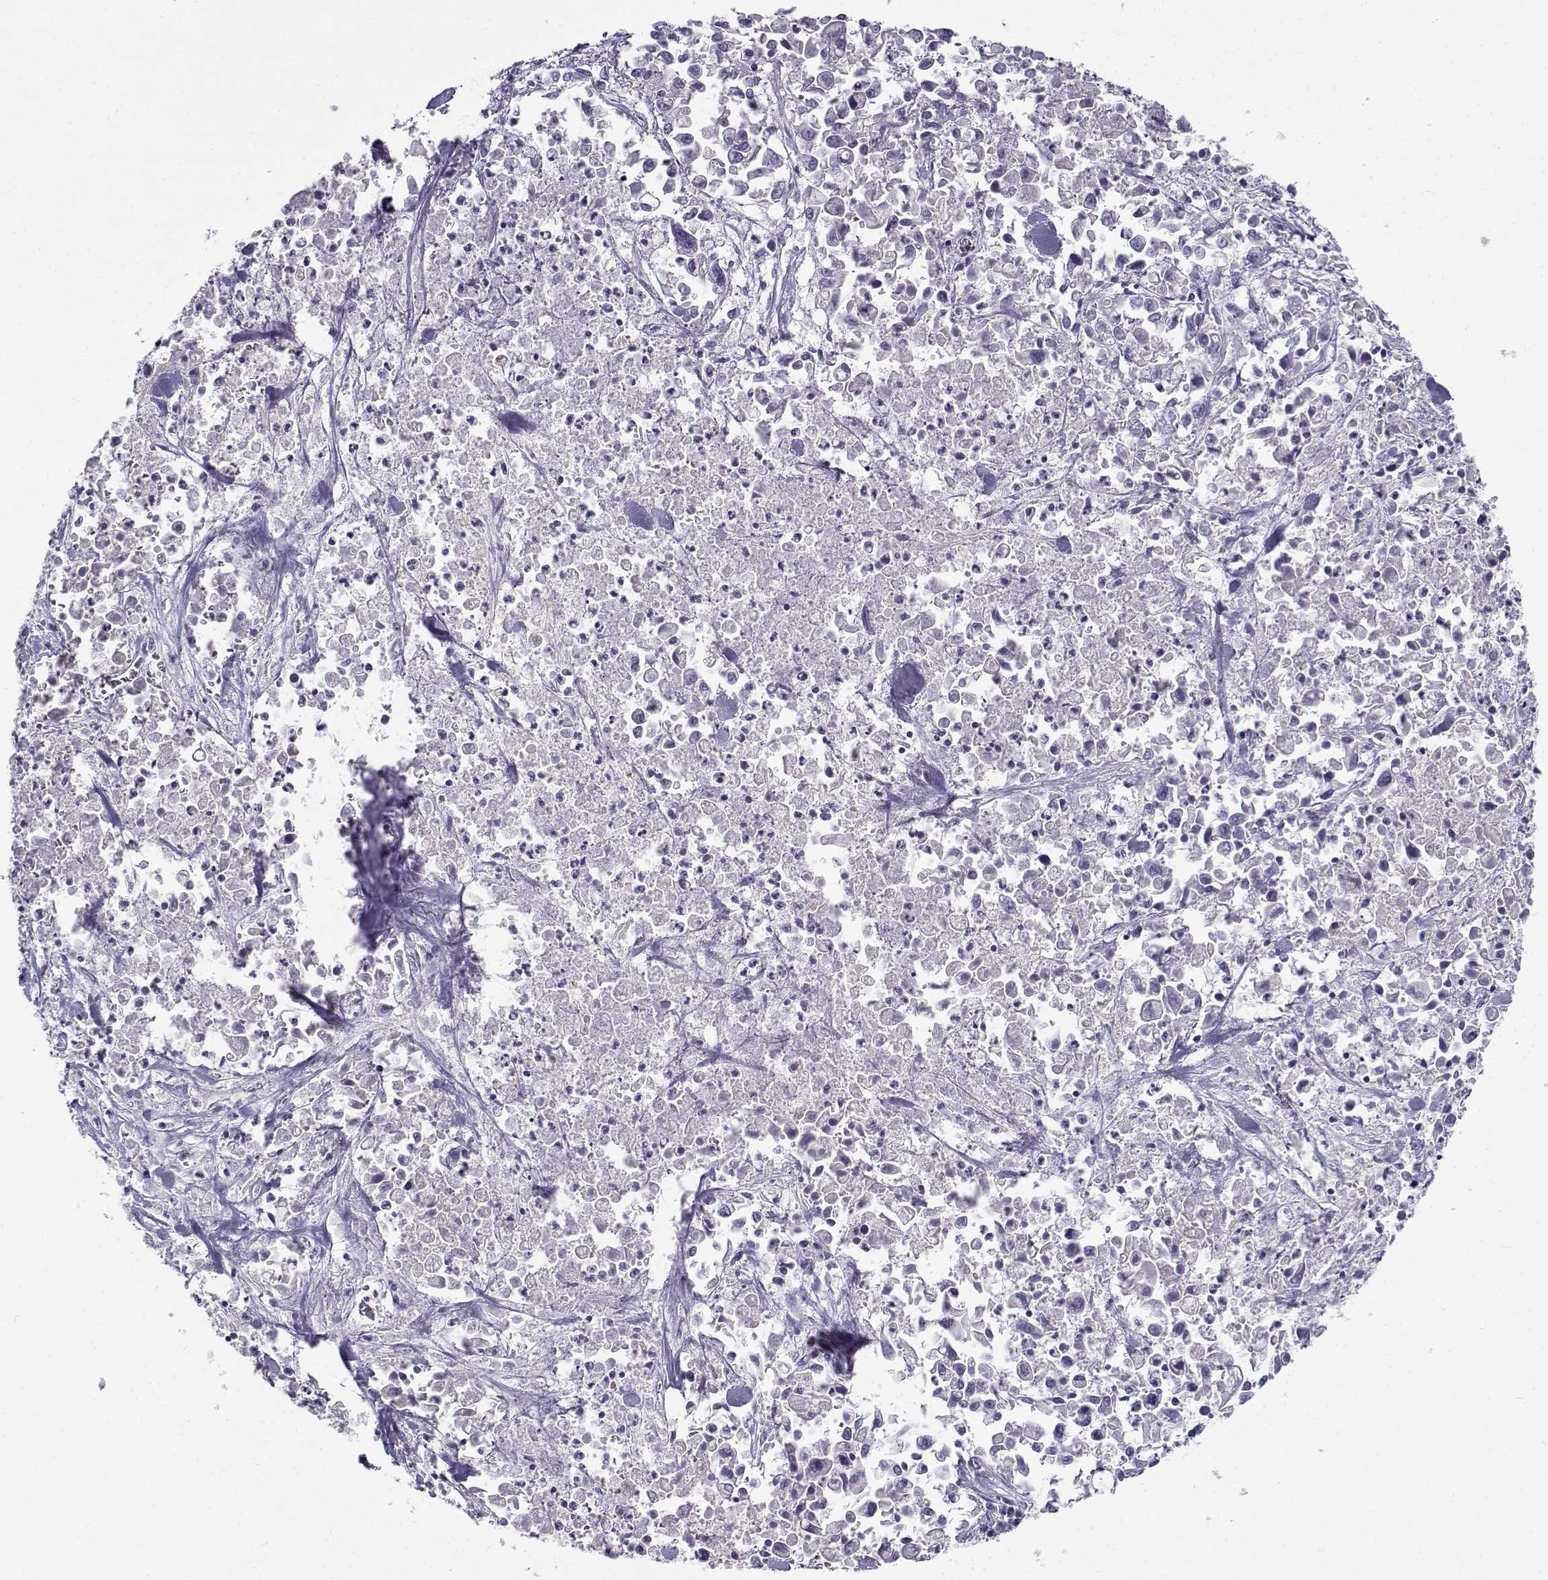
{"staining": {"intensity": "negative", "quantity": "none", "location": "none"}, "tissue": "pancreatic cancer", "cell_type": "Tumor cells", "image_type": "cancer", "snomed": [{"axis": "morphology", "description": "Adenocarcinoma, NOS"}, {"axis": "topography", "description": "Pancreas"}], "caption": "IHC of human pancreatic cancer shows no positivity in tumor cells.", "gene": "FAM166A", "patient": {"sex": "female", "age": 83}}